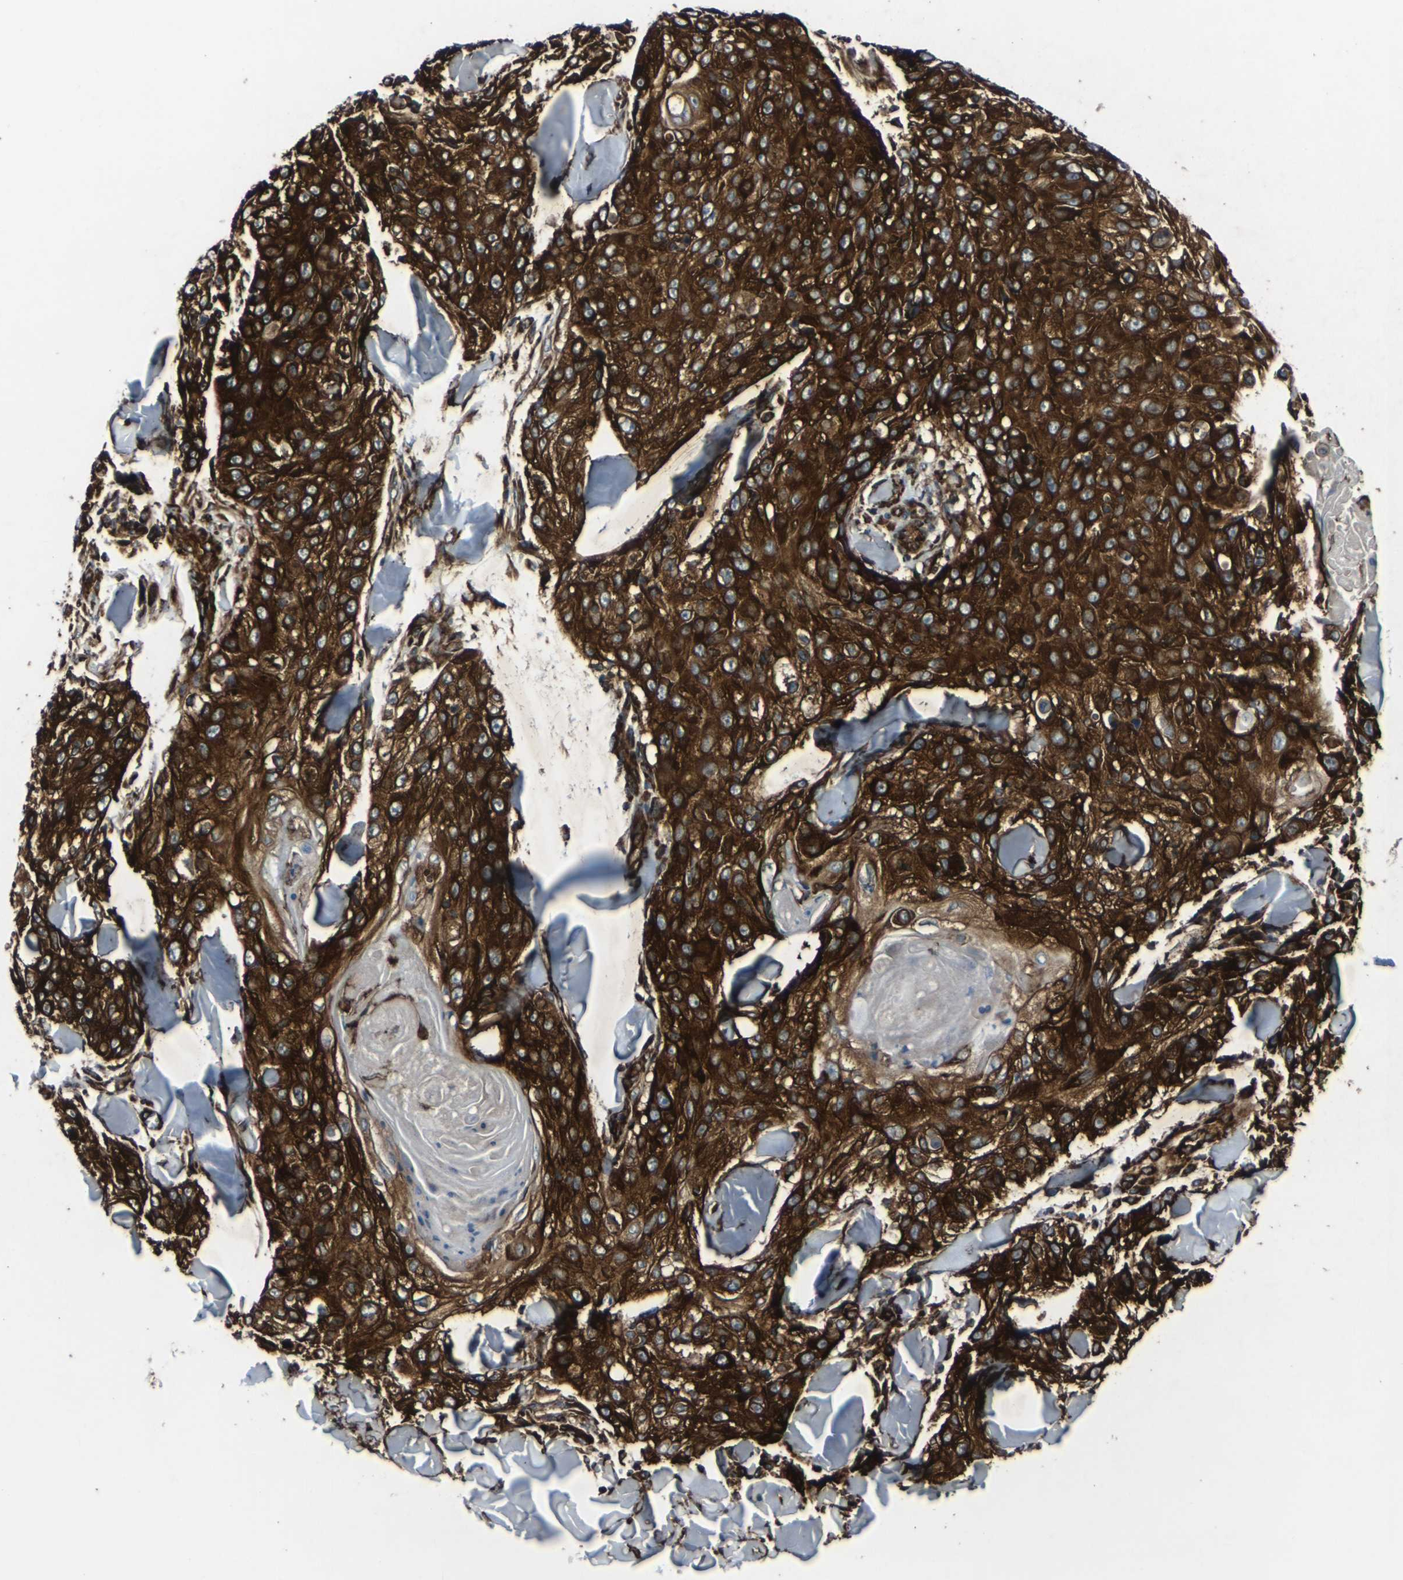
{"staining": {"intensity": "strong", "quantity": ">75%", "location": "cytoplasmic/membranous"}, "tissue": "skin cancer", "cell_type": "Tumor cells", "image_type": "cancer", "snomed": [{"axis": "morphology", "description": "Squamous cell carcinoma, NOS"}, {"axis": "topography", "description": "Skin"}], "caption": "This image demonstrates skin cancer stained with immunohistochemistry to label a protein in brown. The cytoplasmic/membranous of tumor cells show strong positivity for the protein. Nuclei are counter-stained blue.", "gene": "MARCHF2", "patient": {"sex": "male", "age": 86}}